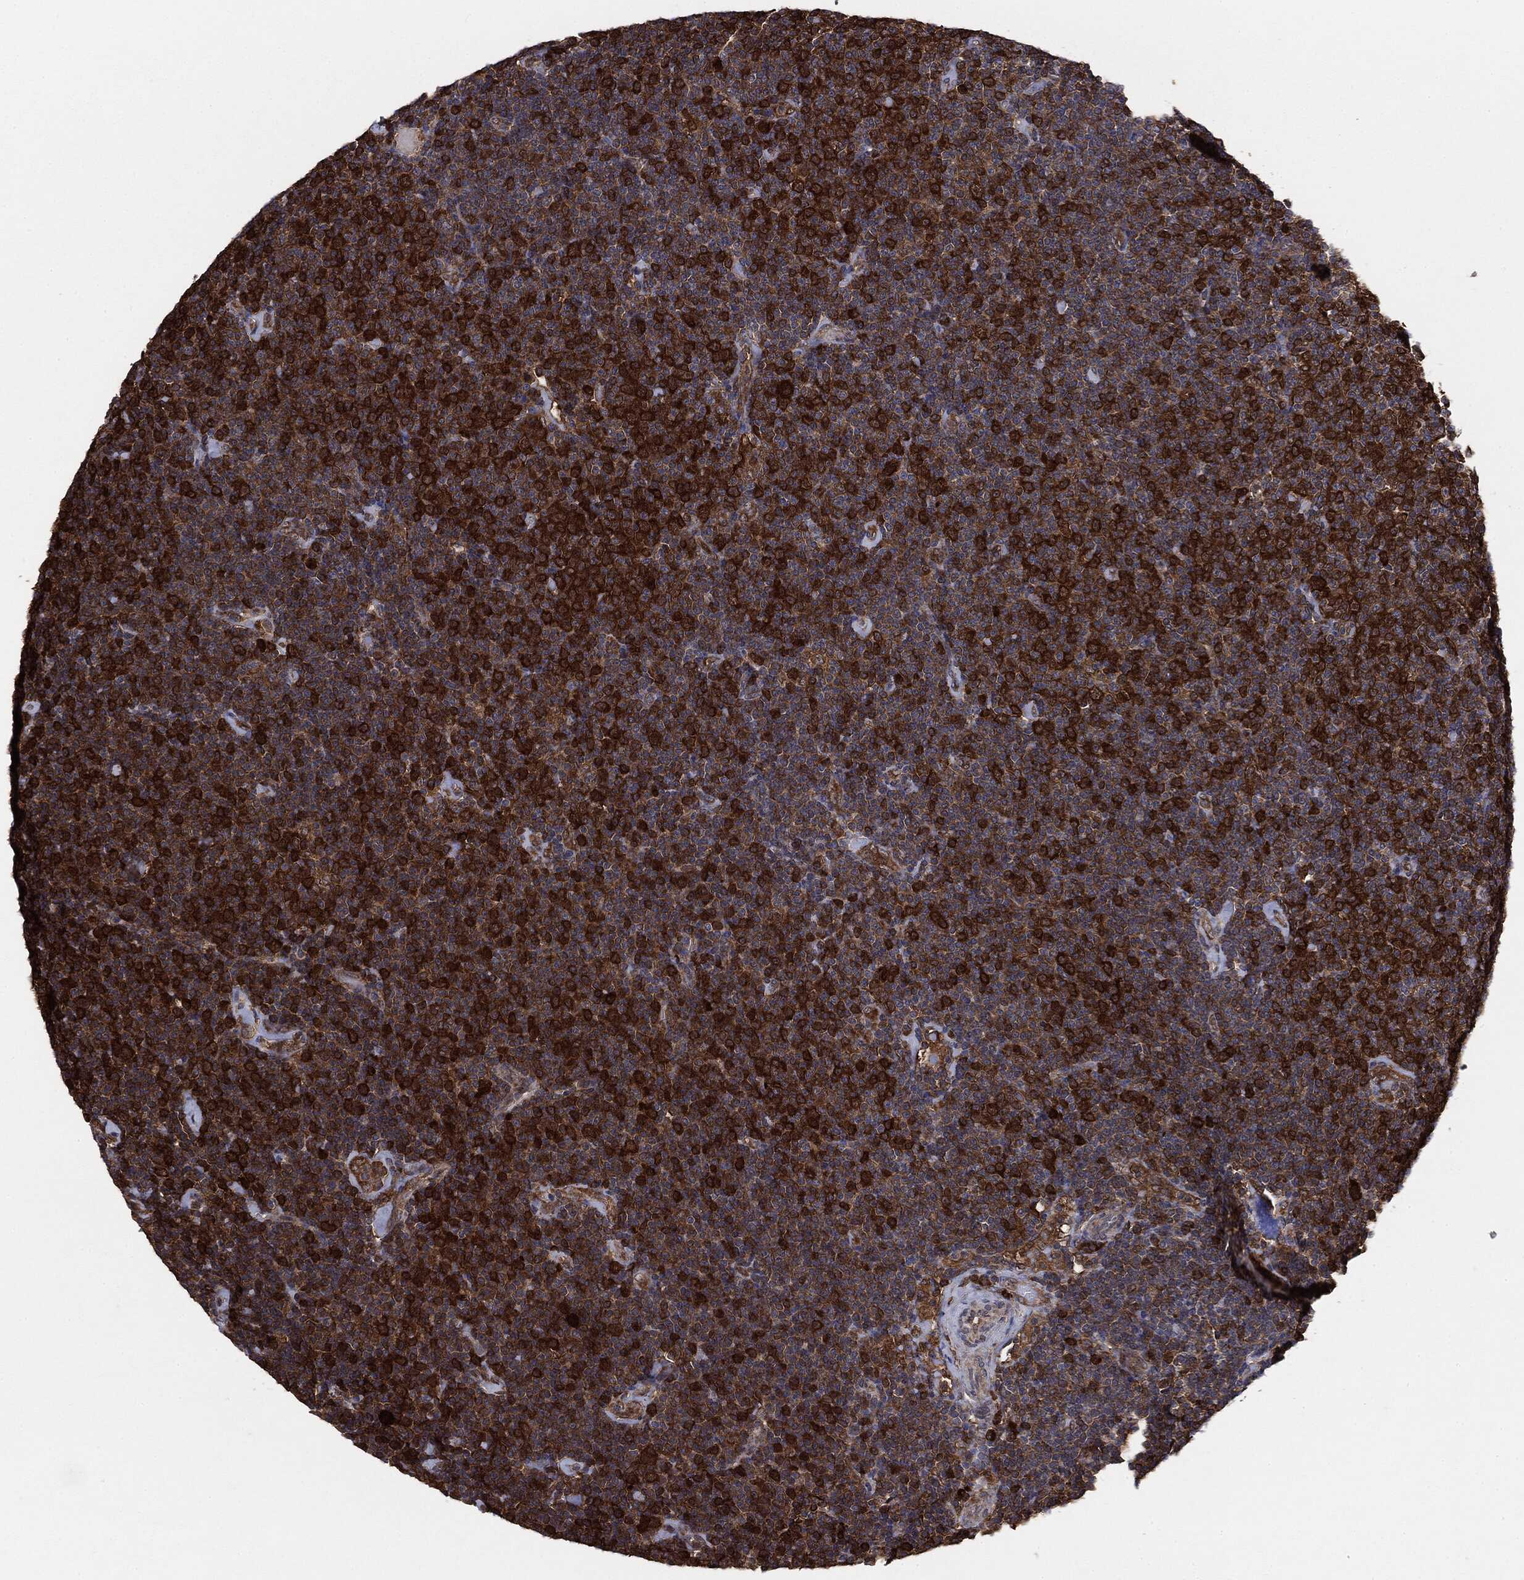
{"staining": {"intensity": "strong", "quantity": ">75%", "location": "cytoplasmic/membranous"}, "tissue": "lymphoma", "cell_type": "Tumor cells", "image_type": "cancer", "snomed": [{"axis": "morphology", "description": "Malignant lymphoma, non-Hodgkin's type, Low grade"}, {"axis": "topography", "description": "Lymph node"}], "caption": "This photomicrograph shows immunohistochemistry staining of lymphoma, with high strong cytoplasmic/membranous expression in about >75% of tumor cells.", "gene": "NME1", "patient": {"sex": "male", "age": 81}}